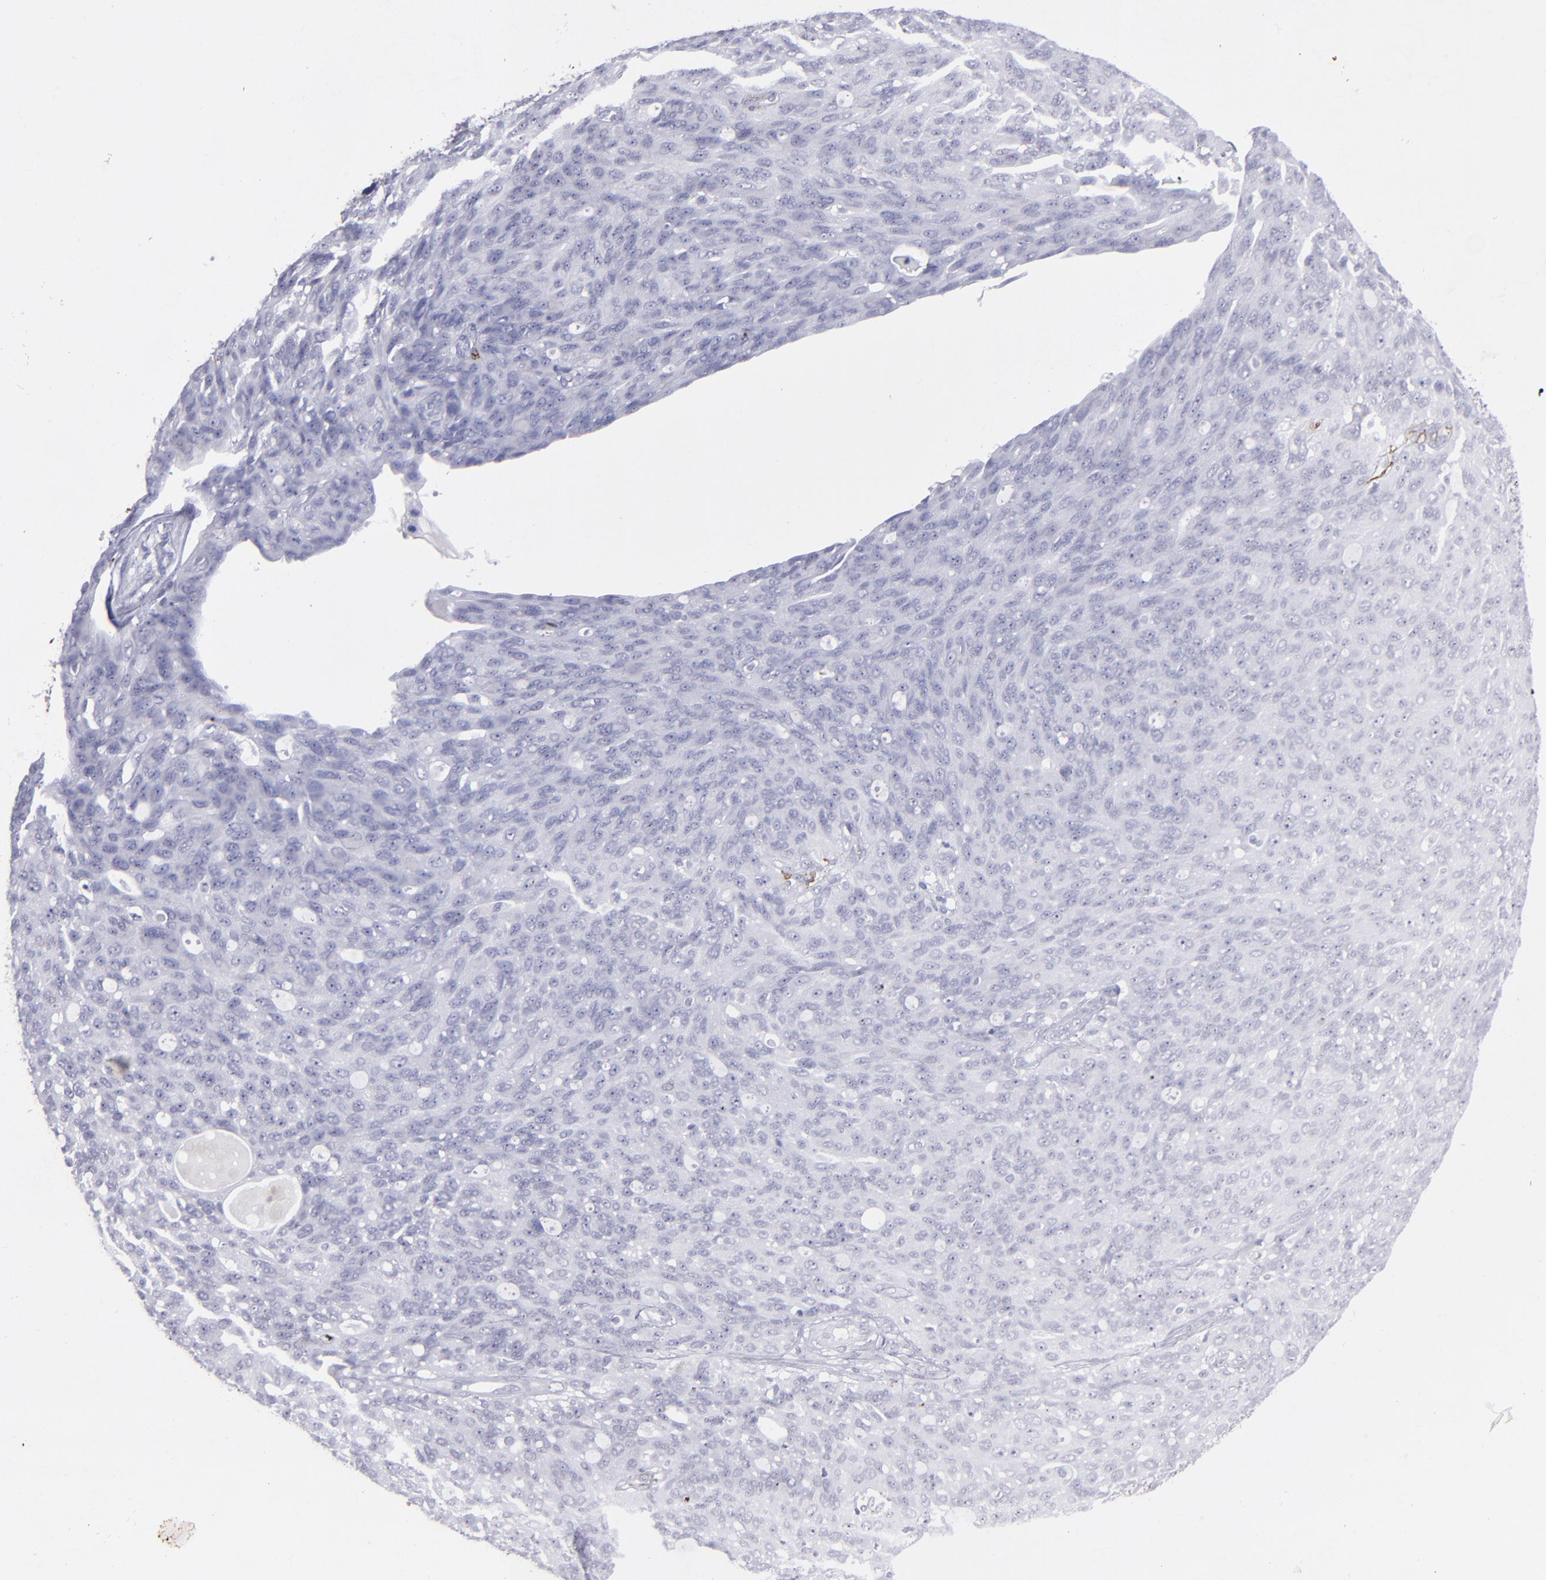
{"staining": {"intensity": "negative", "quantity": "none", "location": "none"}, "tissue": "ovarian cancer", "cell_type": "Tumor cells", "image_type": "cancer", "snomed": [{"axis": "morphology", "description": "Carcinoma, endometroid"}, {"axis": "topography", "description": "Ovary"}], "caption": "The immunohistochemistry photomicrograph has no significant positivity in tumor cells of ovarian cancer (endometroid carcinoma) tissue.", "gene": "CD36", "patient": {"sex": "female", "age": 60}}